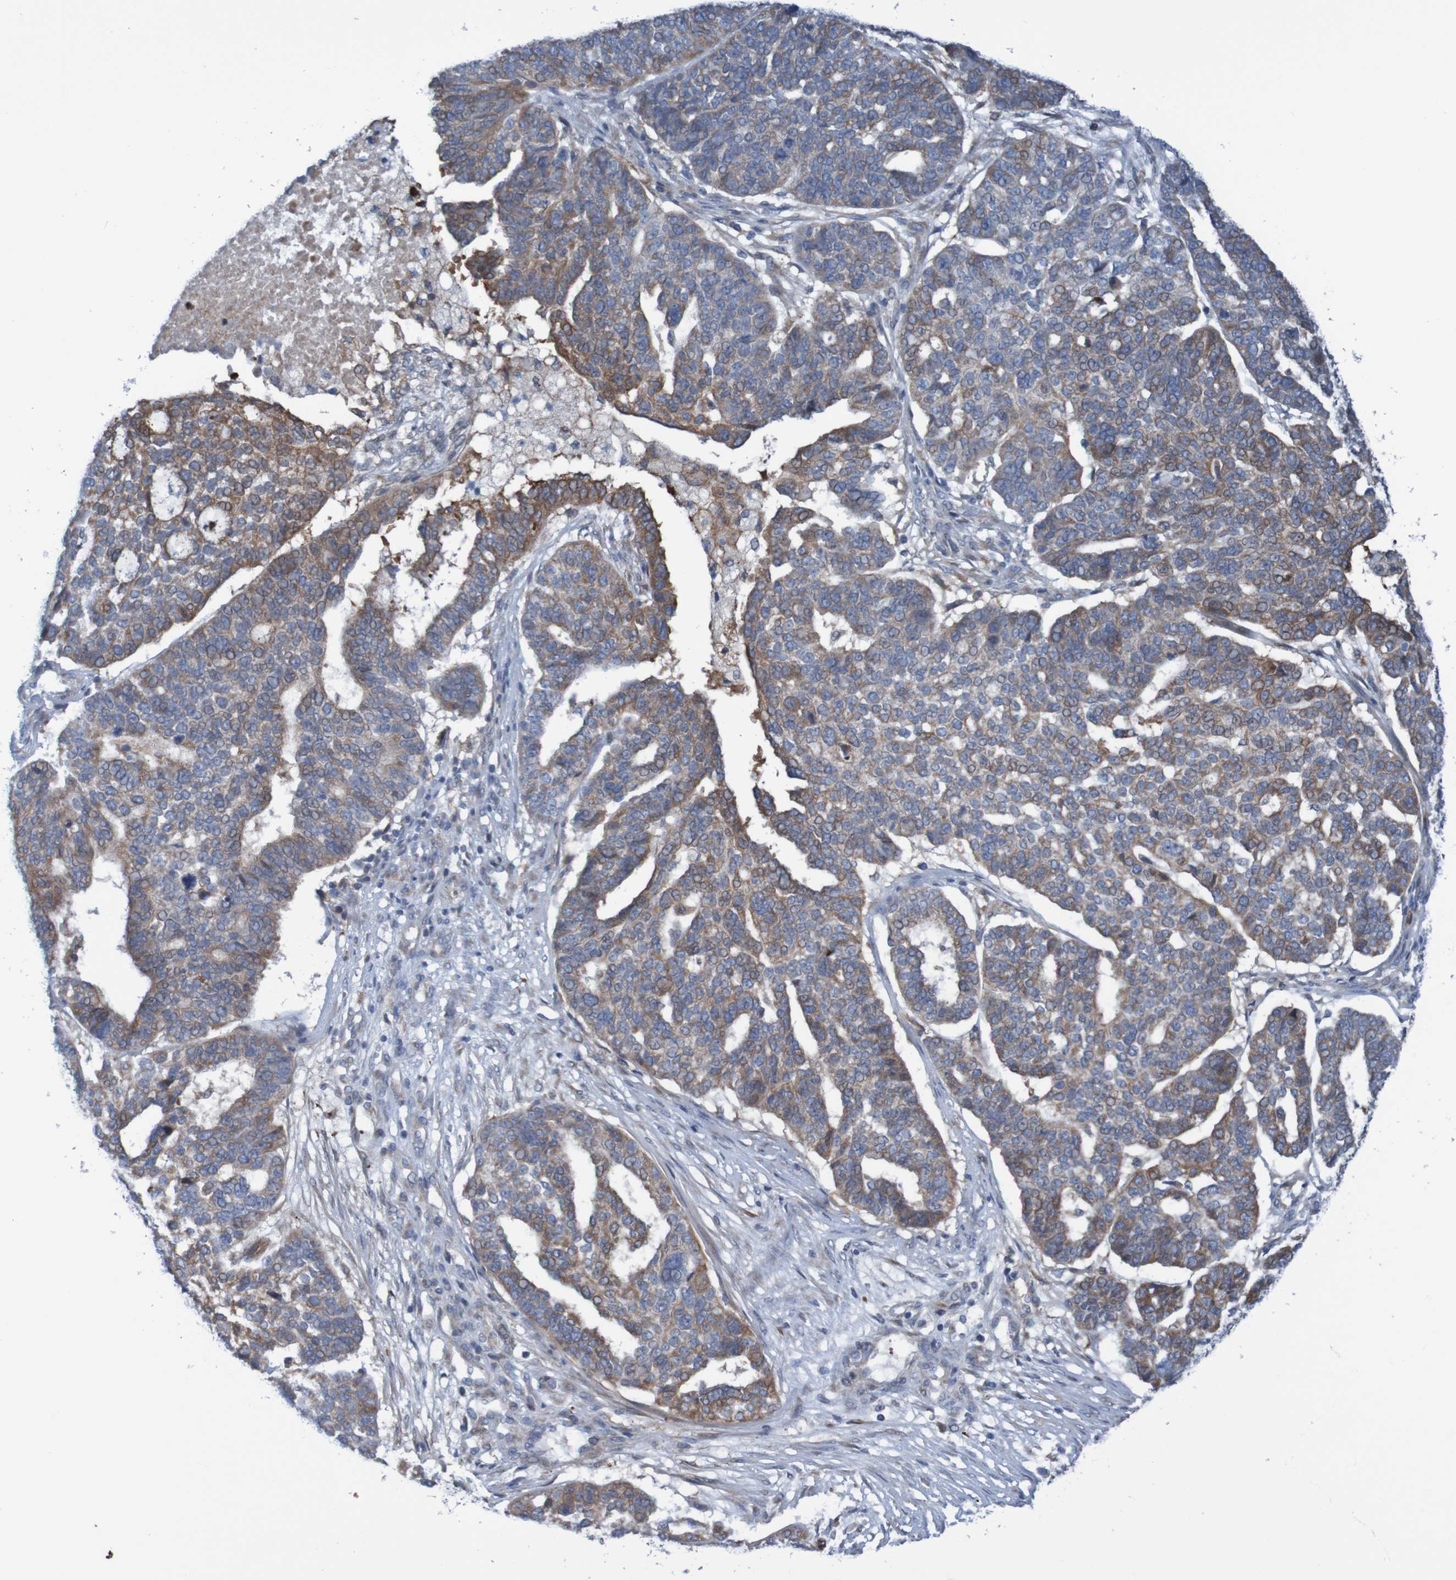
{"staining": {"intensity": "moderate", "quantity": "25%-75%", "location": "cytoplasmic/membranous"}, "tissue": "ovarian cancer", "cell_type": "Tumor cells", "image_type": "cancer", "snomed": [{"axis": "morphology", "description": "Cystadenocarcinoma, serous, NOS"}, {"axis": "topography", "description": "Ovary"}], "caption": "Brown immunohistochemical staining in serous cystadenocarcinoma (ovarian) displays moderate cytoplasmic/membranous expression in approximately 25%-75% of tumor cells. (DAB = brown stain, brightfield microscopy at high magnification).", "gene": "ANGPT4", "patient": {"sex": "female", "age": 59}}